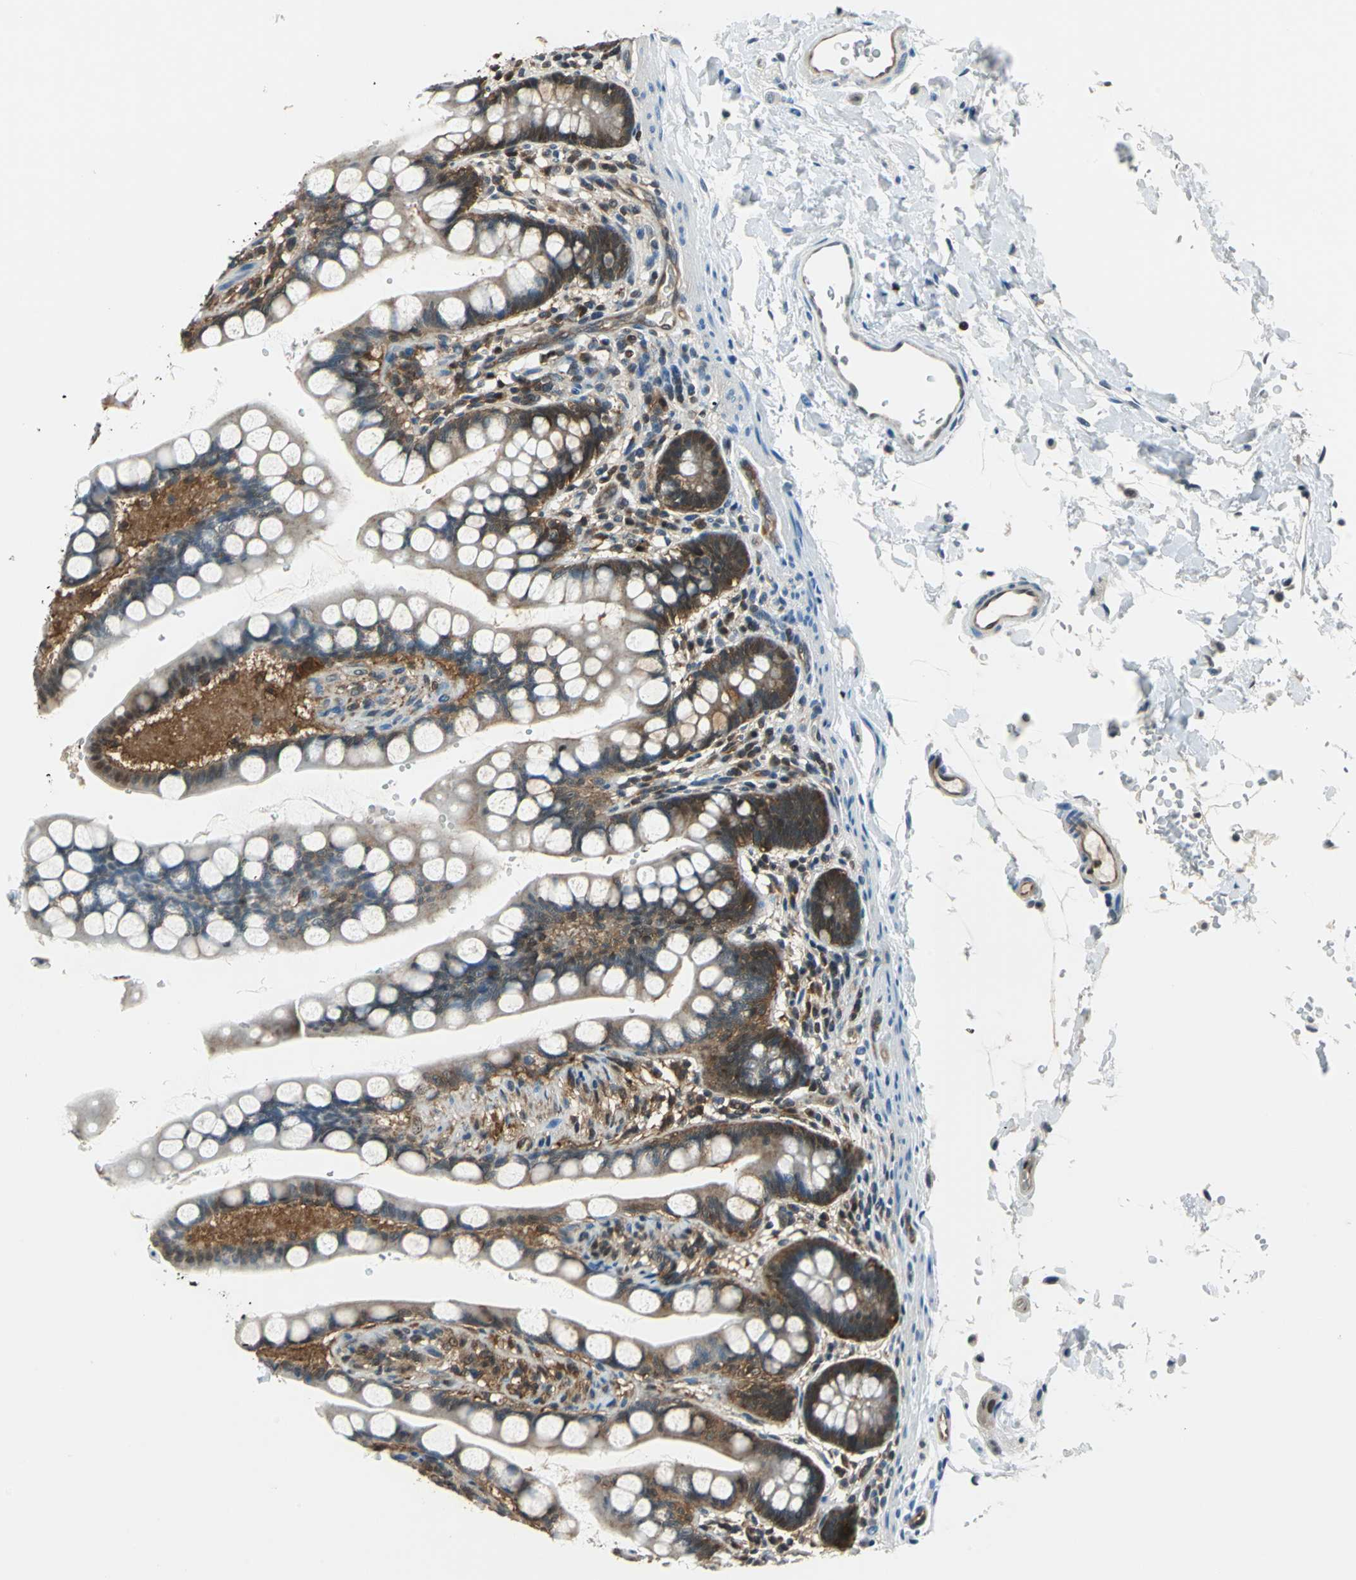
{"staining": {"intensity": "strong", "quantity": ">75%", "location": "cytoplasmic/membranous"}, "tissue": "small intestine", "cell_type": "Glandular cells", "image_type": "normal", "snomed": [{"axis": "morphology", "description": "Normal tissue, NOS"}, {"axis": "topography", "description": "Small intestine"}], "caption": "Immunohistochemistry (IHC) (DAB) staining of unremarkable small intestine reveals strong cytoplasmic/membranous protein staining in about >75% of glandular cells. (DAB (3,3'-diaminobenzidine) = brown stain, brightfield microscopy at high magnification).", "gene": "PSME1", "patient": {"sex": "female", "age": 58}}